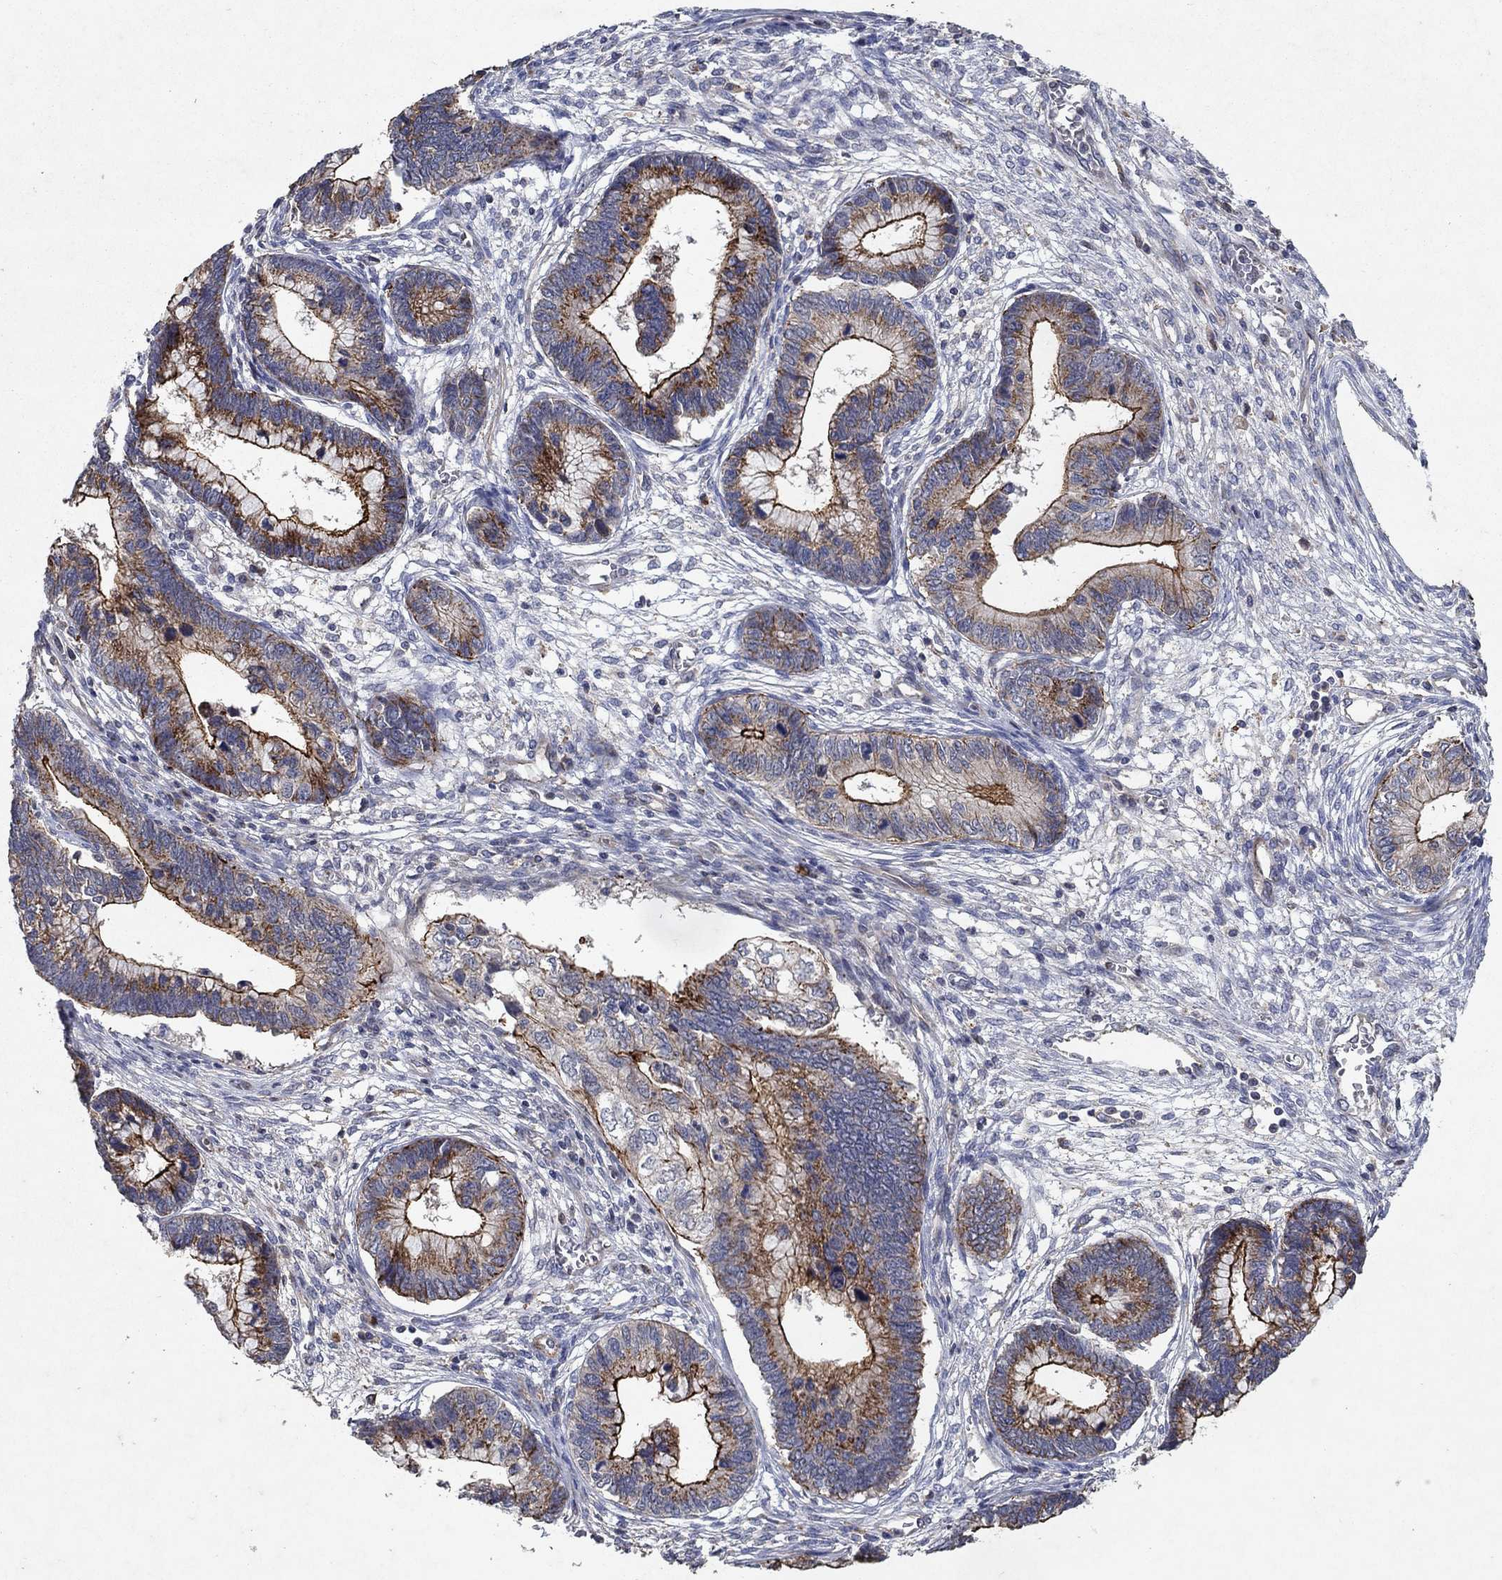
{"staining": {"intensity": "strong", "quantity": "25%-75%", "location": "cytoplasmic/membranous"}, "tissue": "cervical cancer", "cell_type": "Tumor cells", "image_type": "cancer", "snomed": [{"axis": "morphology", "description": "Adenocarcinoma, NOS"}, {"axis": "topography", "description": "Cervix"}], "caption": "Immunohistochemical staining of human cervical cancer (adenocarcinoma) shows strong cytoplasmic/membranous protein expression in about 25%-75% of tumor cells. (Brightfield microscopy of DAB IHC at high magnification).", "gene": "FRG1", "patient": {"sex": "female", "age": 44}}